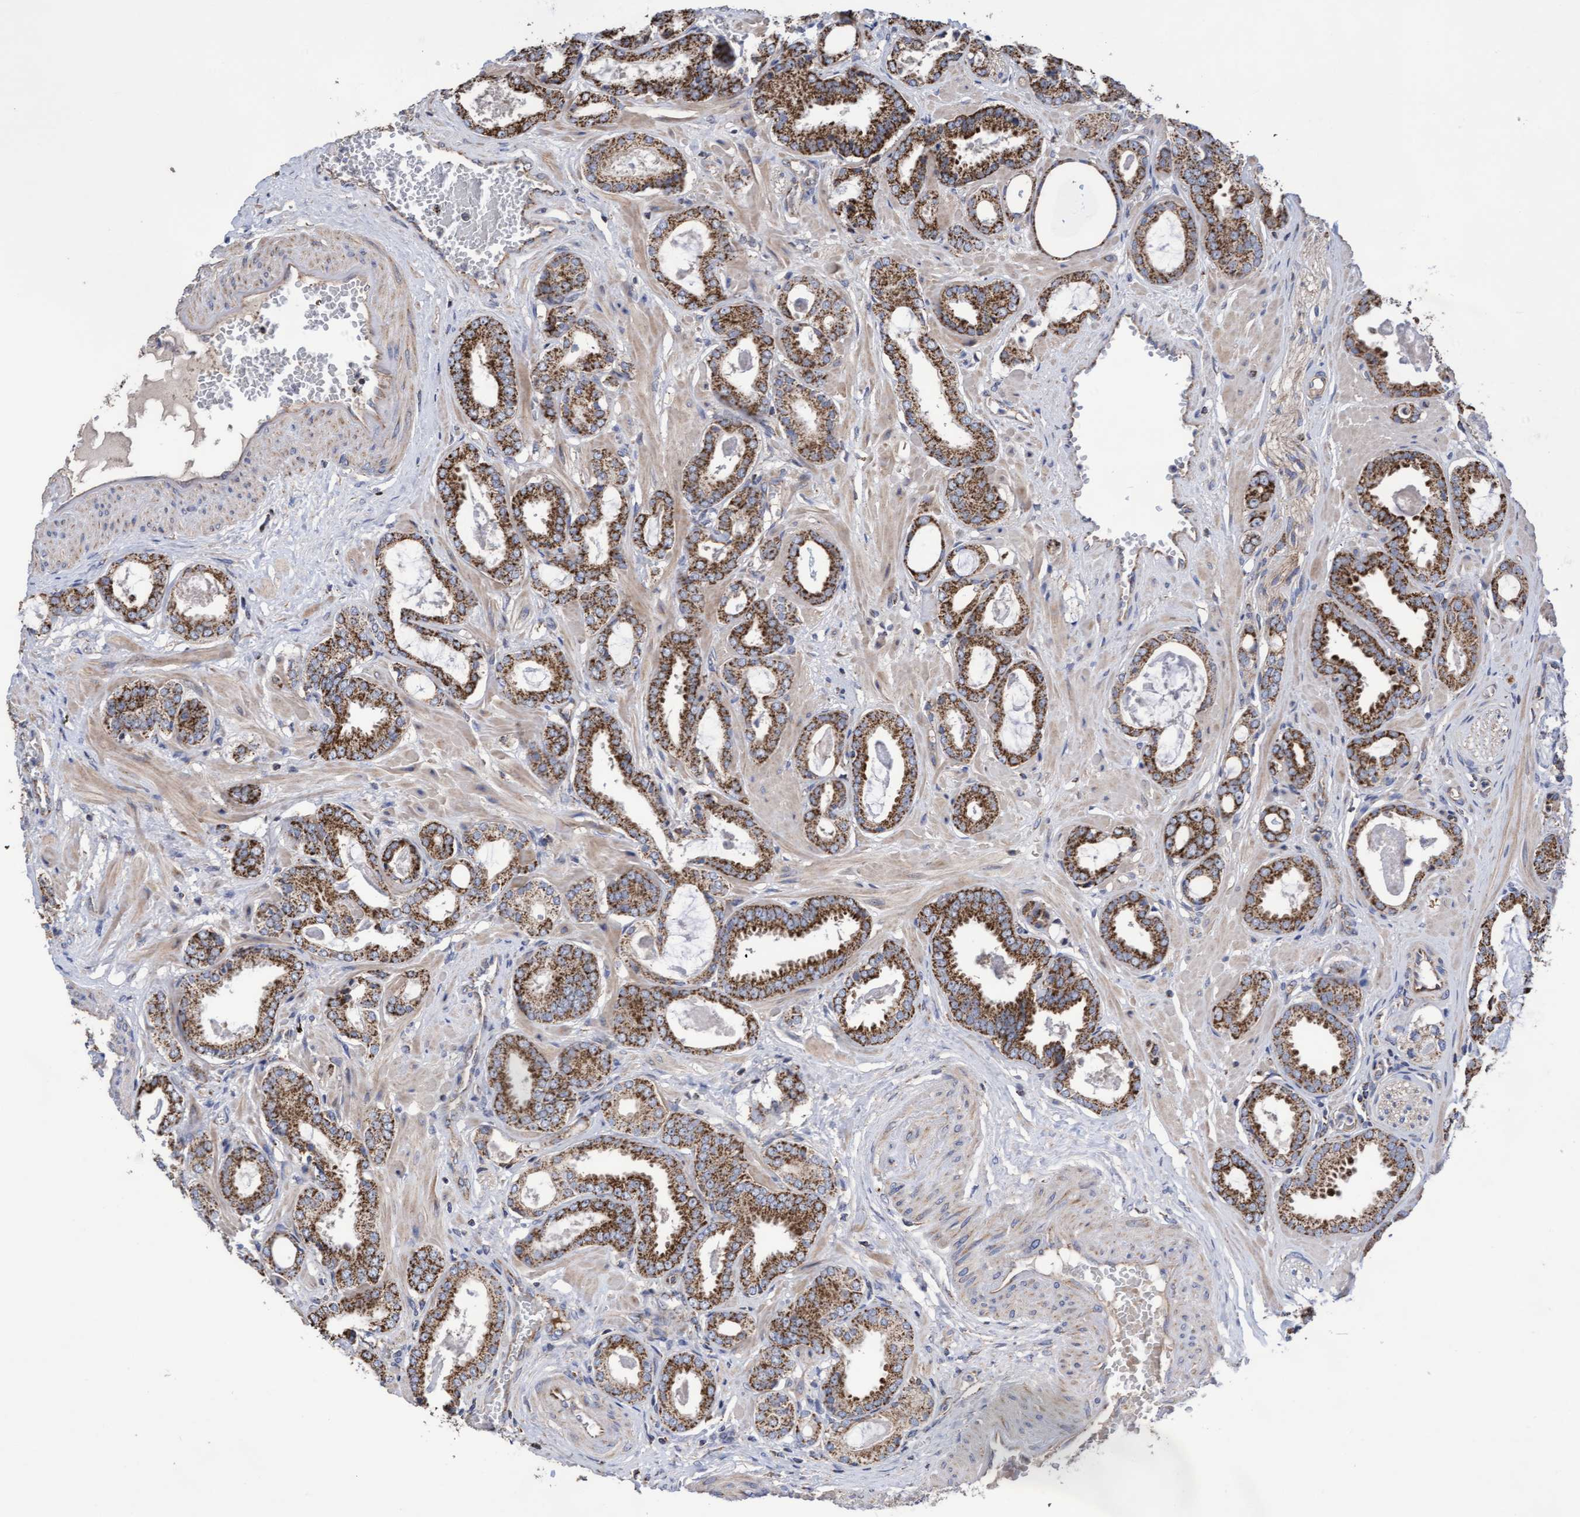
{"staining": {"intensity": "strong", "quantity": ">75%", "location": "cytoplasmic/membranous"}, "tissue": "prostate cancer", "cell_type": "Tumor cells", "image_type": "cancer", "snomed": [{"axis": "morphology", "description": "Adenocarcinoma, Low grade"}, {"axis": "topography", "description": "Prostate"}], "caption": "Brown immunohistochemical staining in low-grade adenocarcinoma (prostate) shows strong cytoplasmic/membranous expression in approximately >75% of tumor cells.", "gene": "COBL", "patient": {"sex": "male", "age": 53}}